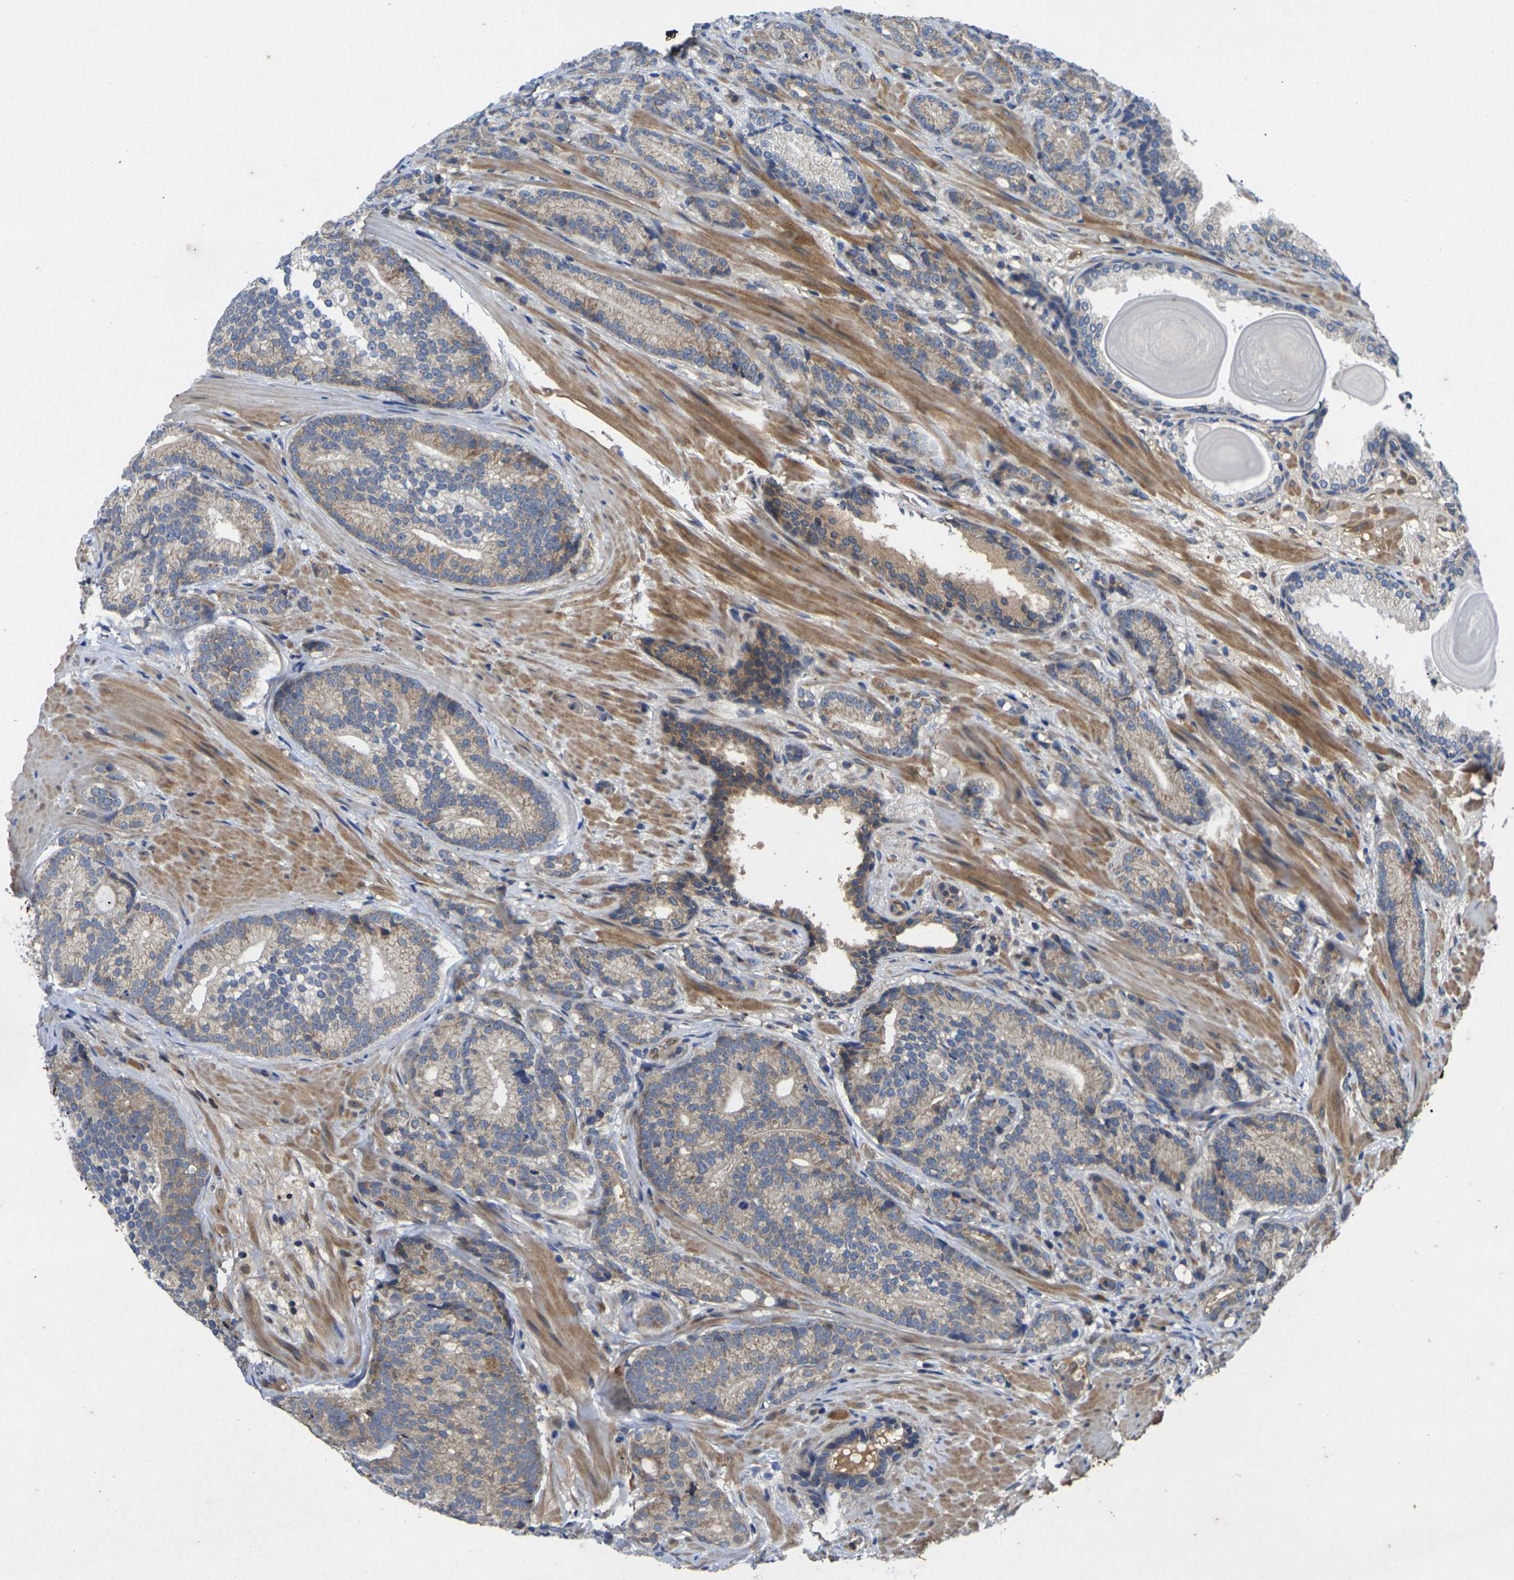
{"staining": {"intensity": "weak", "quantity": "25%-75%", "location": "cytoplasmic/membranous"}, "tissue": "prostate cancer", "cell_type": "Tumor cells", "image_type": "cancer", "snomed": [{"axis": "morphology", "description": "Adenocarcinoma, High grade"}, {"axis": "topography", "description": "Prostate"}], "caption": "Tumor cells show low levels of weak cytoplasmic/membranous expression in approximately 25%-75% of cells in human adenocarcinoma (high-grade) (prostate).", "gene": "KIF1B", "patient": {"sex": "male", "age": 61}}